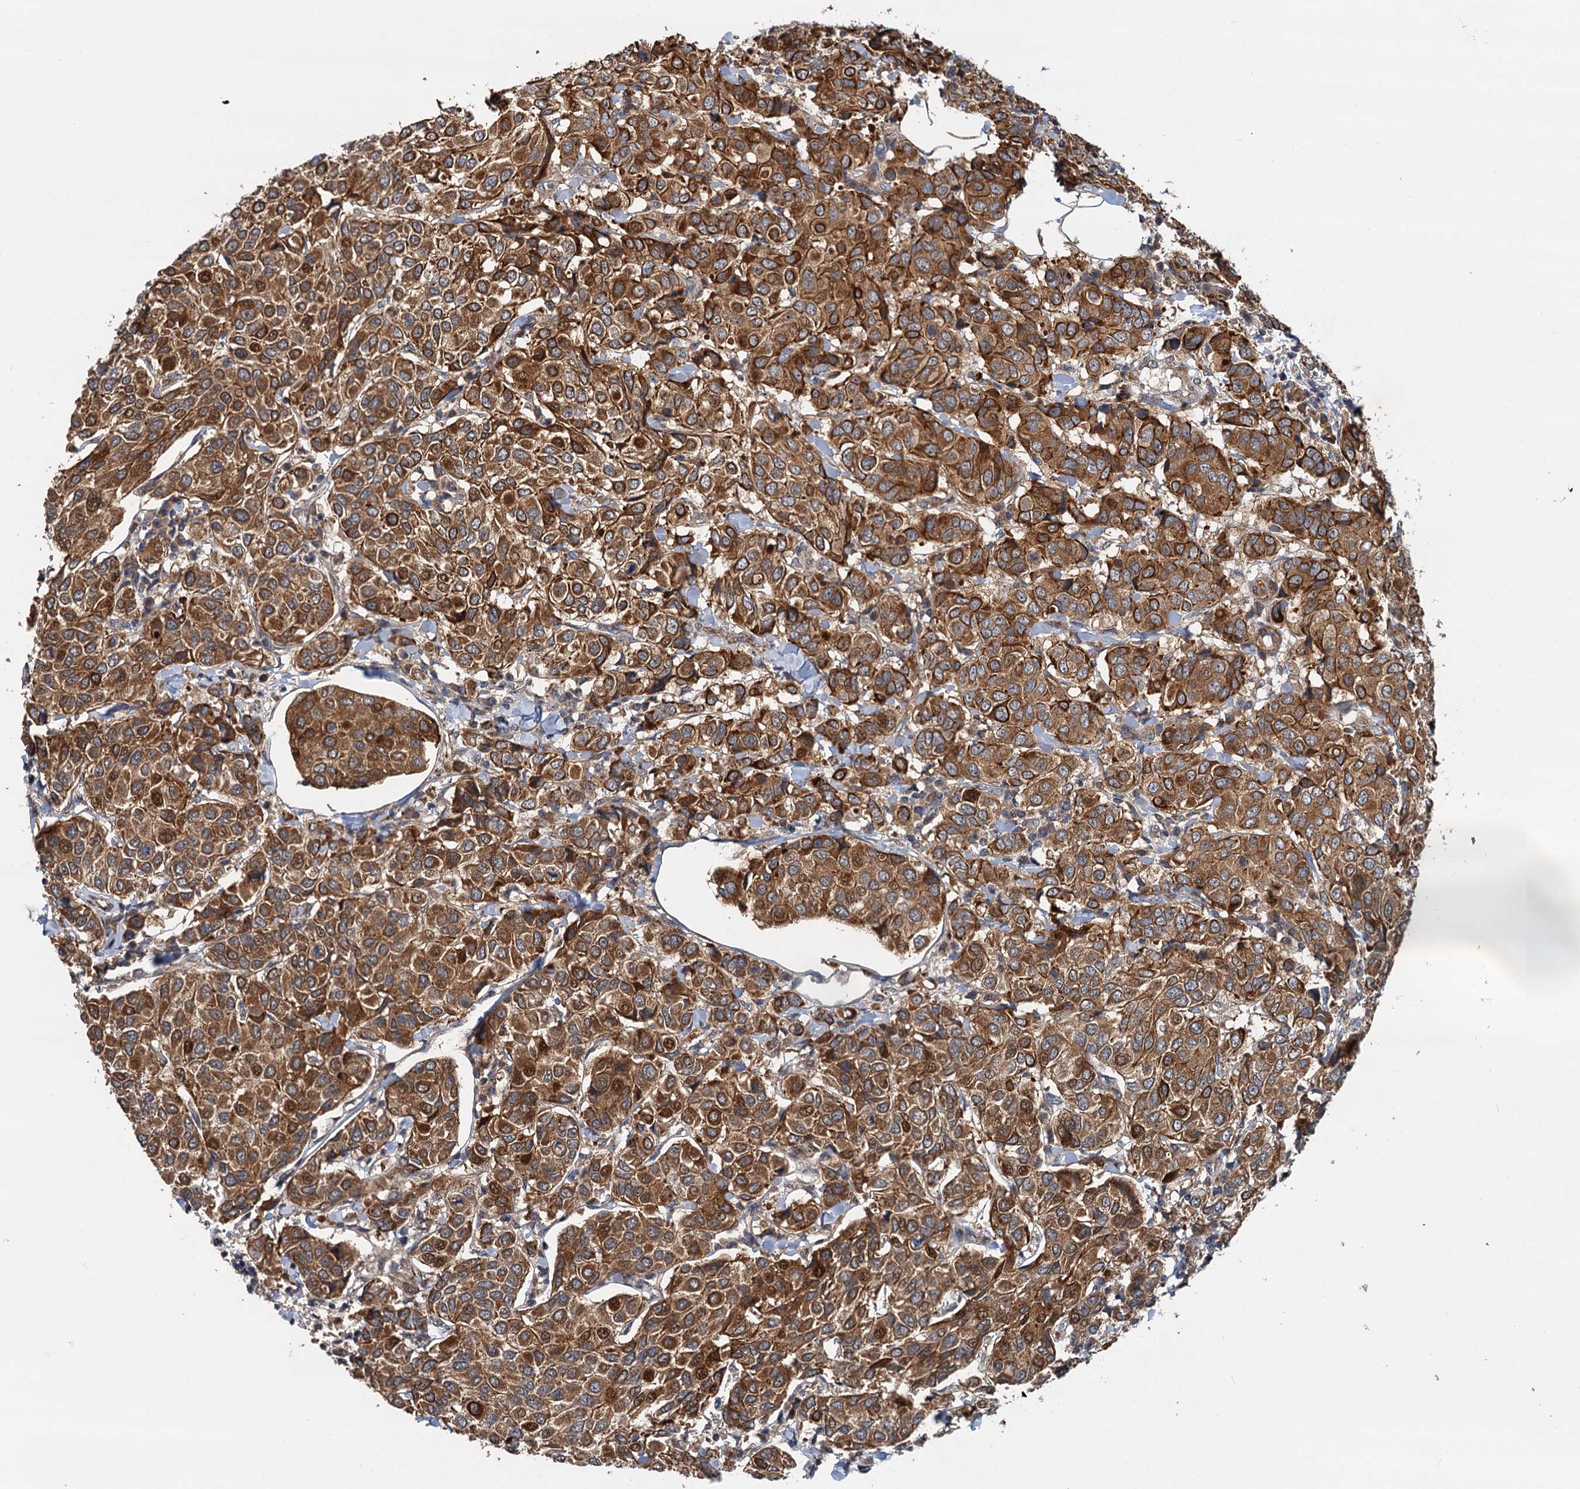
{"staining": {"intensity": "strong", "quantity": ">75%", "location": "cytoplasmic/membranous,nuclear"}, "tissue": "breast cancer", "cell_type": "Tumor cells", "image_type": "cancer", "snomed": [{"axis": "morphology", "description": "Duct carcinoma"}, {"axis": "topography", "description": "Breast"}], "caption": "Breast cancer stained for a protein (brown) exhibits strong cytoplasmic/membranous and nuclear positive expression in about >75% of tumor cells.", "gene": "LRRK2", "patient": {"sex": "female", "age": 55}}